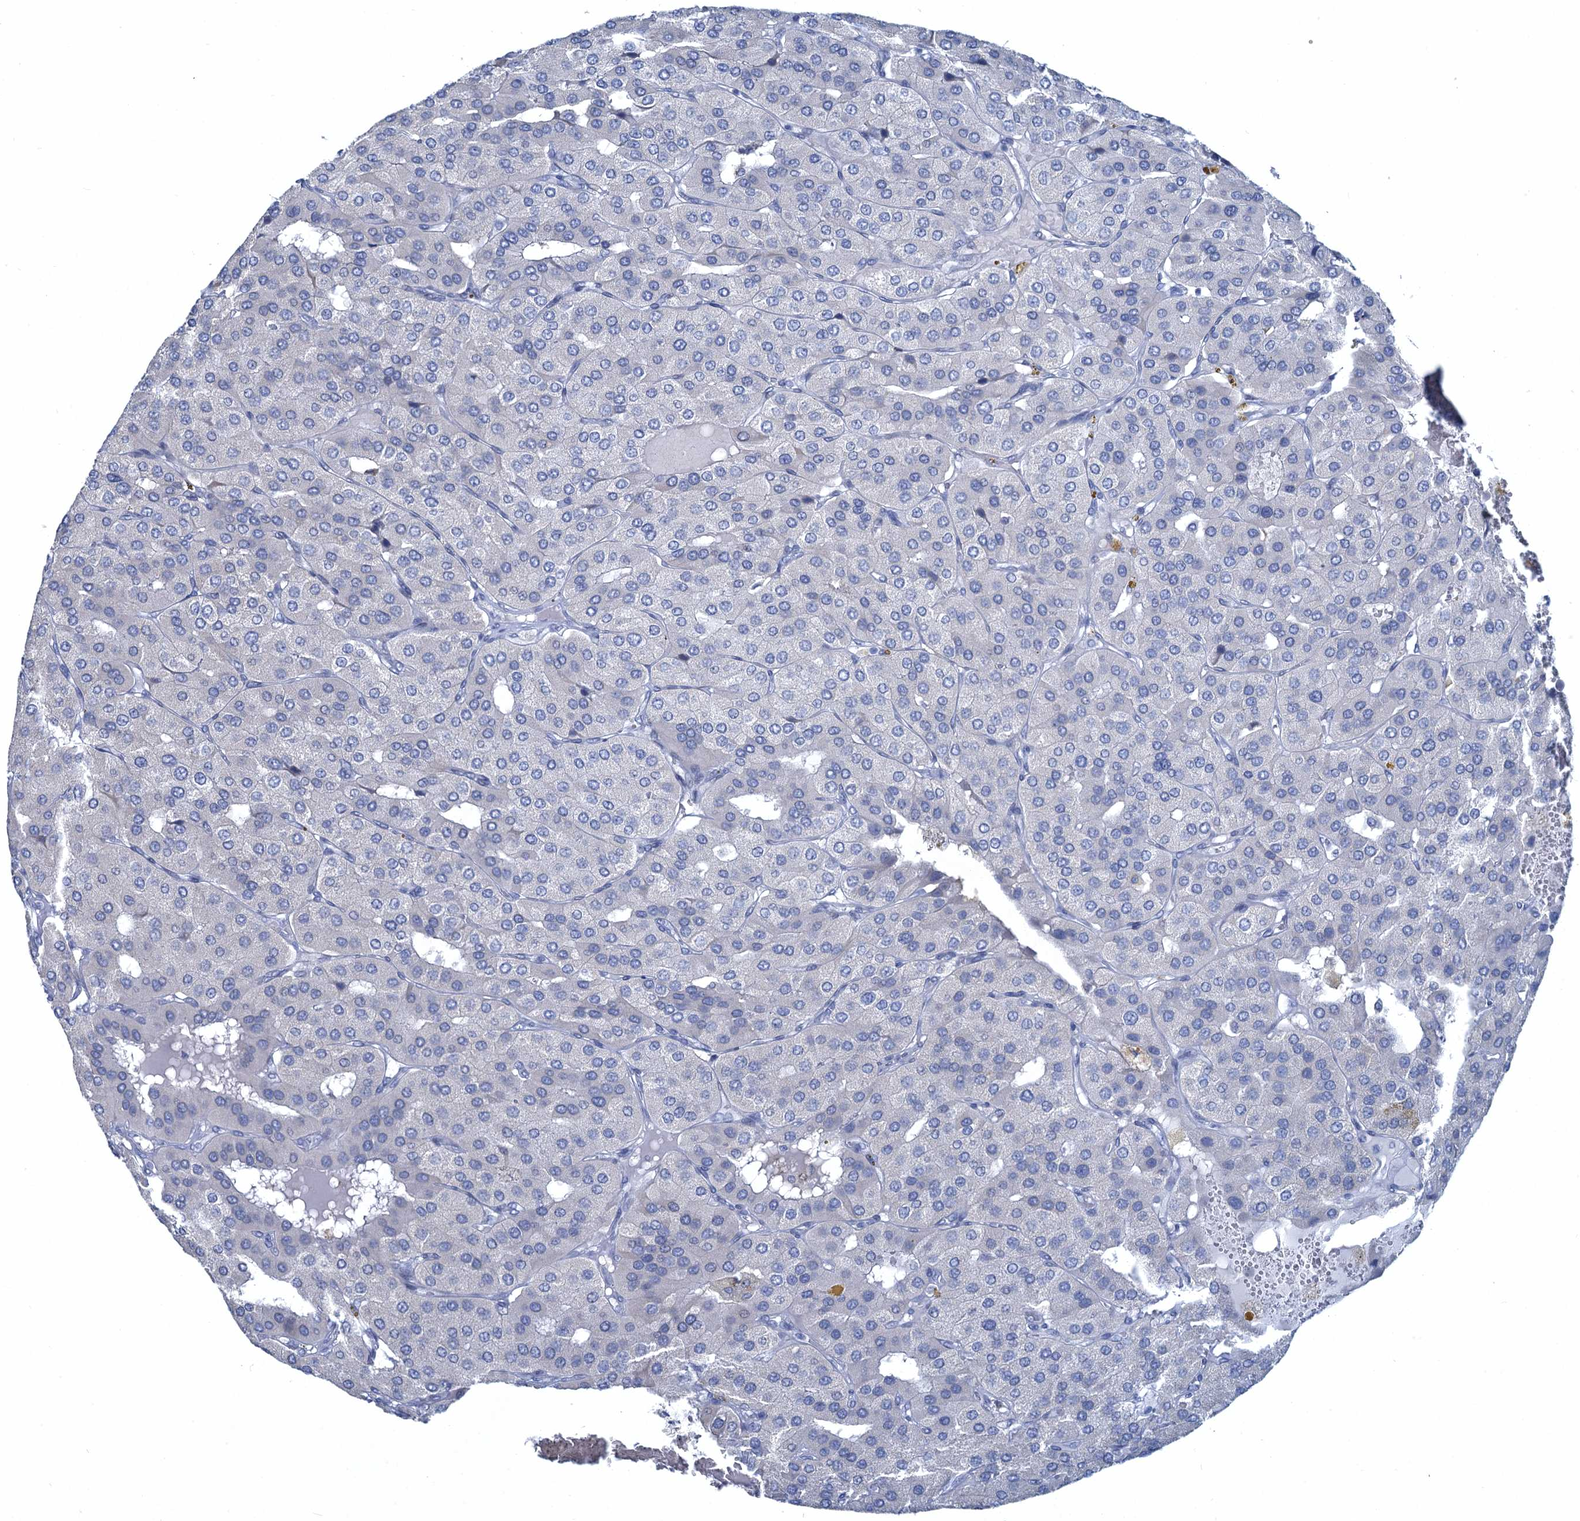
{"staining": {"intensity": "negative", "quantity": "none", "location": "none"}, "tissue": "parathyroid gland", "cell_type": "Glandular cells", "image_type": "normal", "snomed": [{"axis": "morphology", "description": "Normal tissue, NOS"}, {"axis": "morphology", "description": "Adenoma, NOS"}, {"axis": "topography", "description": "Parathyroid gland"}], "caption": "This is an immunohistochemistry histopathology image of unremarkable parathyroid gland. There is no staining in glandular cells.", "gene": "TOX3", "patient": {"sex": "female", "age": 86}}